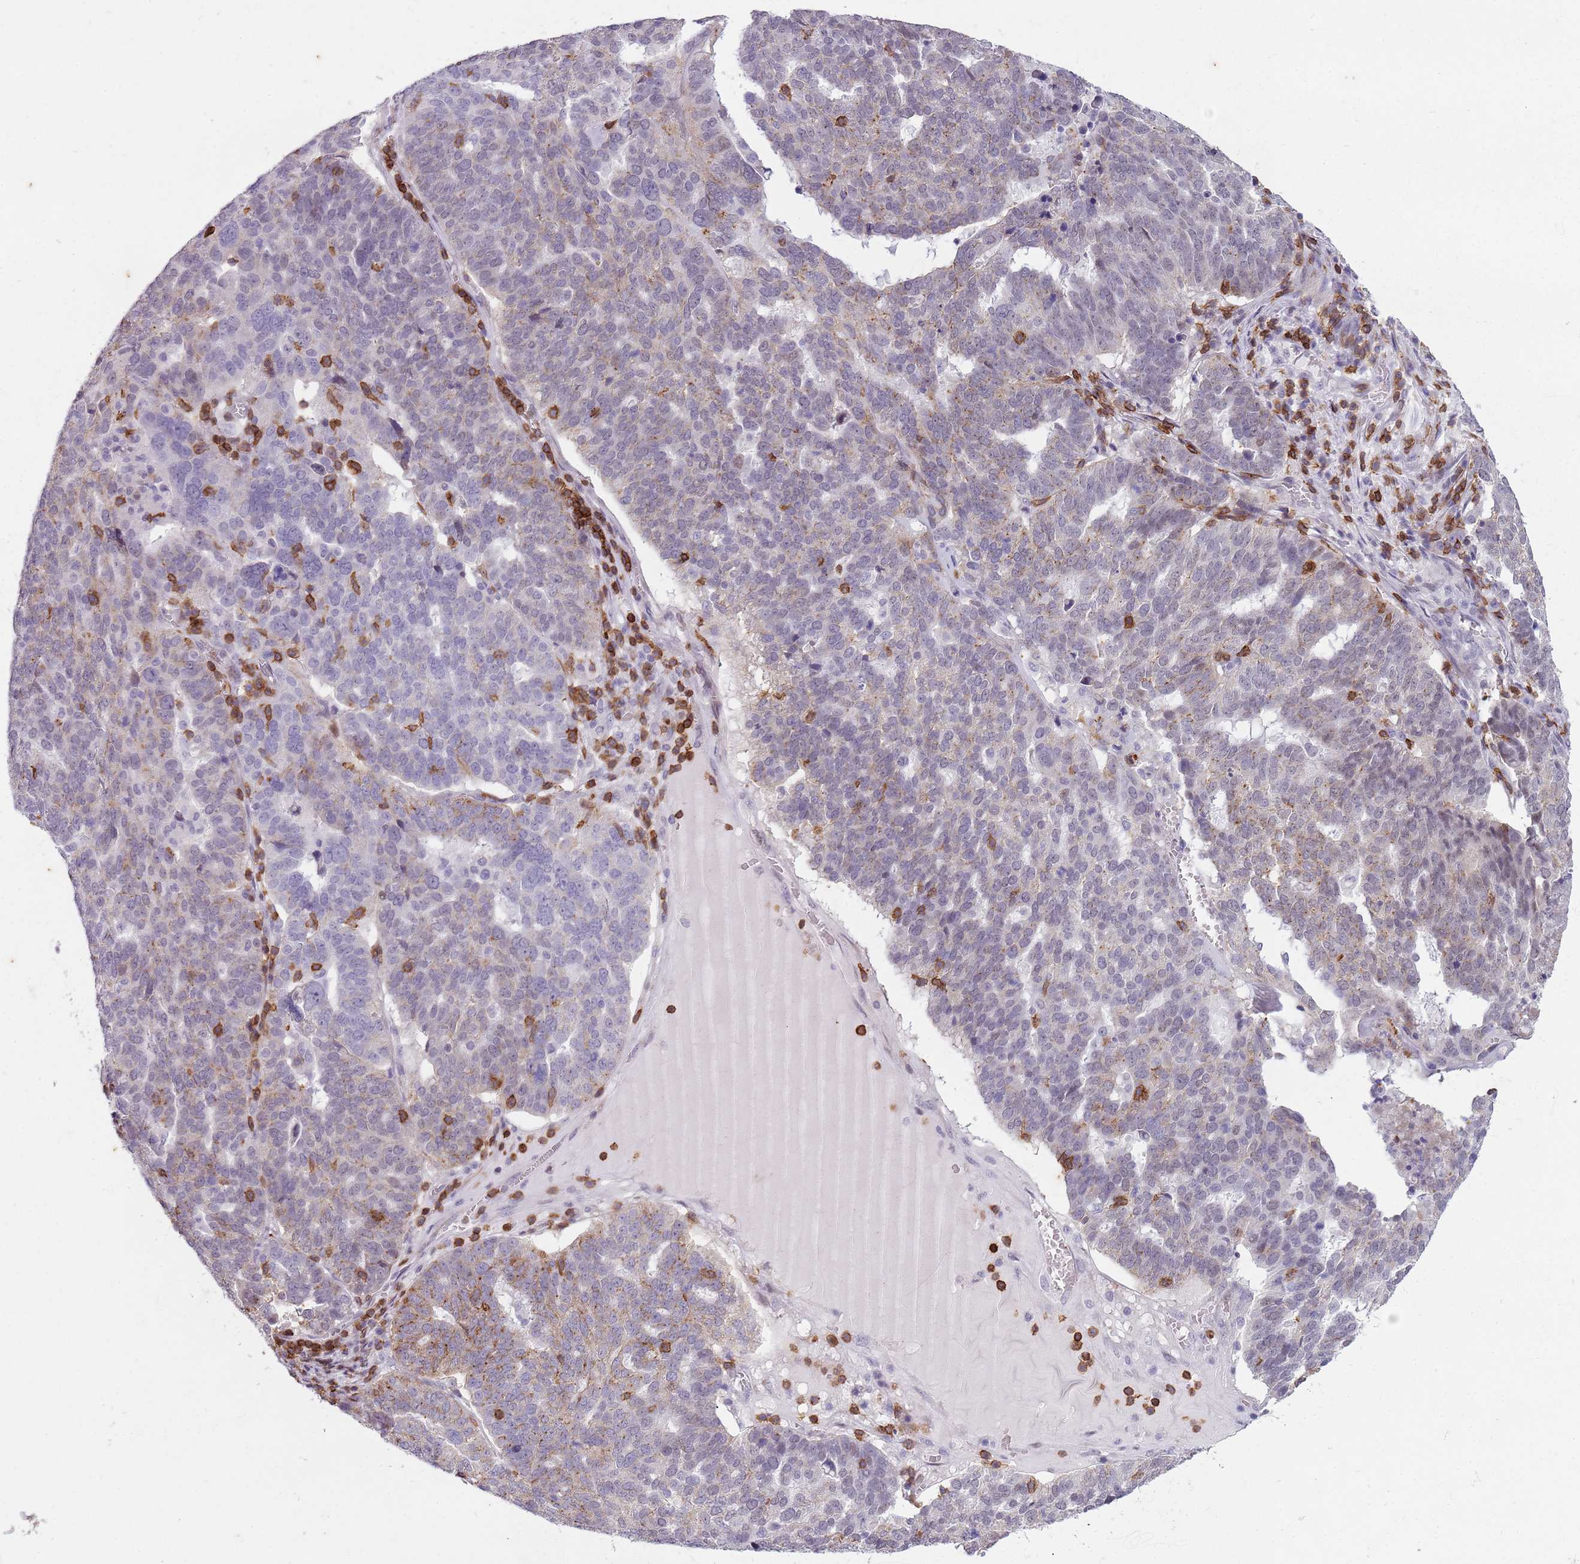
{"staining": {"intensity": "weak", "quantity": "<25%", "location": "cytoplasmic/membranous"}, "tissue": "ovarian cancer", "cell_type": "Tumor cells", "image_type": "cancer", "snomed": [{"axis": "morphology", "description": "Cystadenocarcinoma, serous, NOS"}, {"axis": "topography", "description": "Ovary"}], "caption": "An immunohistochemistry (IHC) image of ovarian cancer (serous cystadenocarcinoma) is shown. There is no staining in tumor cells of ovarian cancer (serous cystadenocarcinoma).", "gene": "ZNF583", "patient": {"sex": "female", "age": 59}}